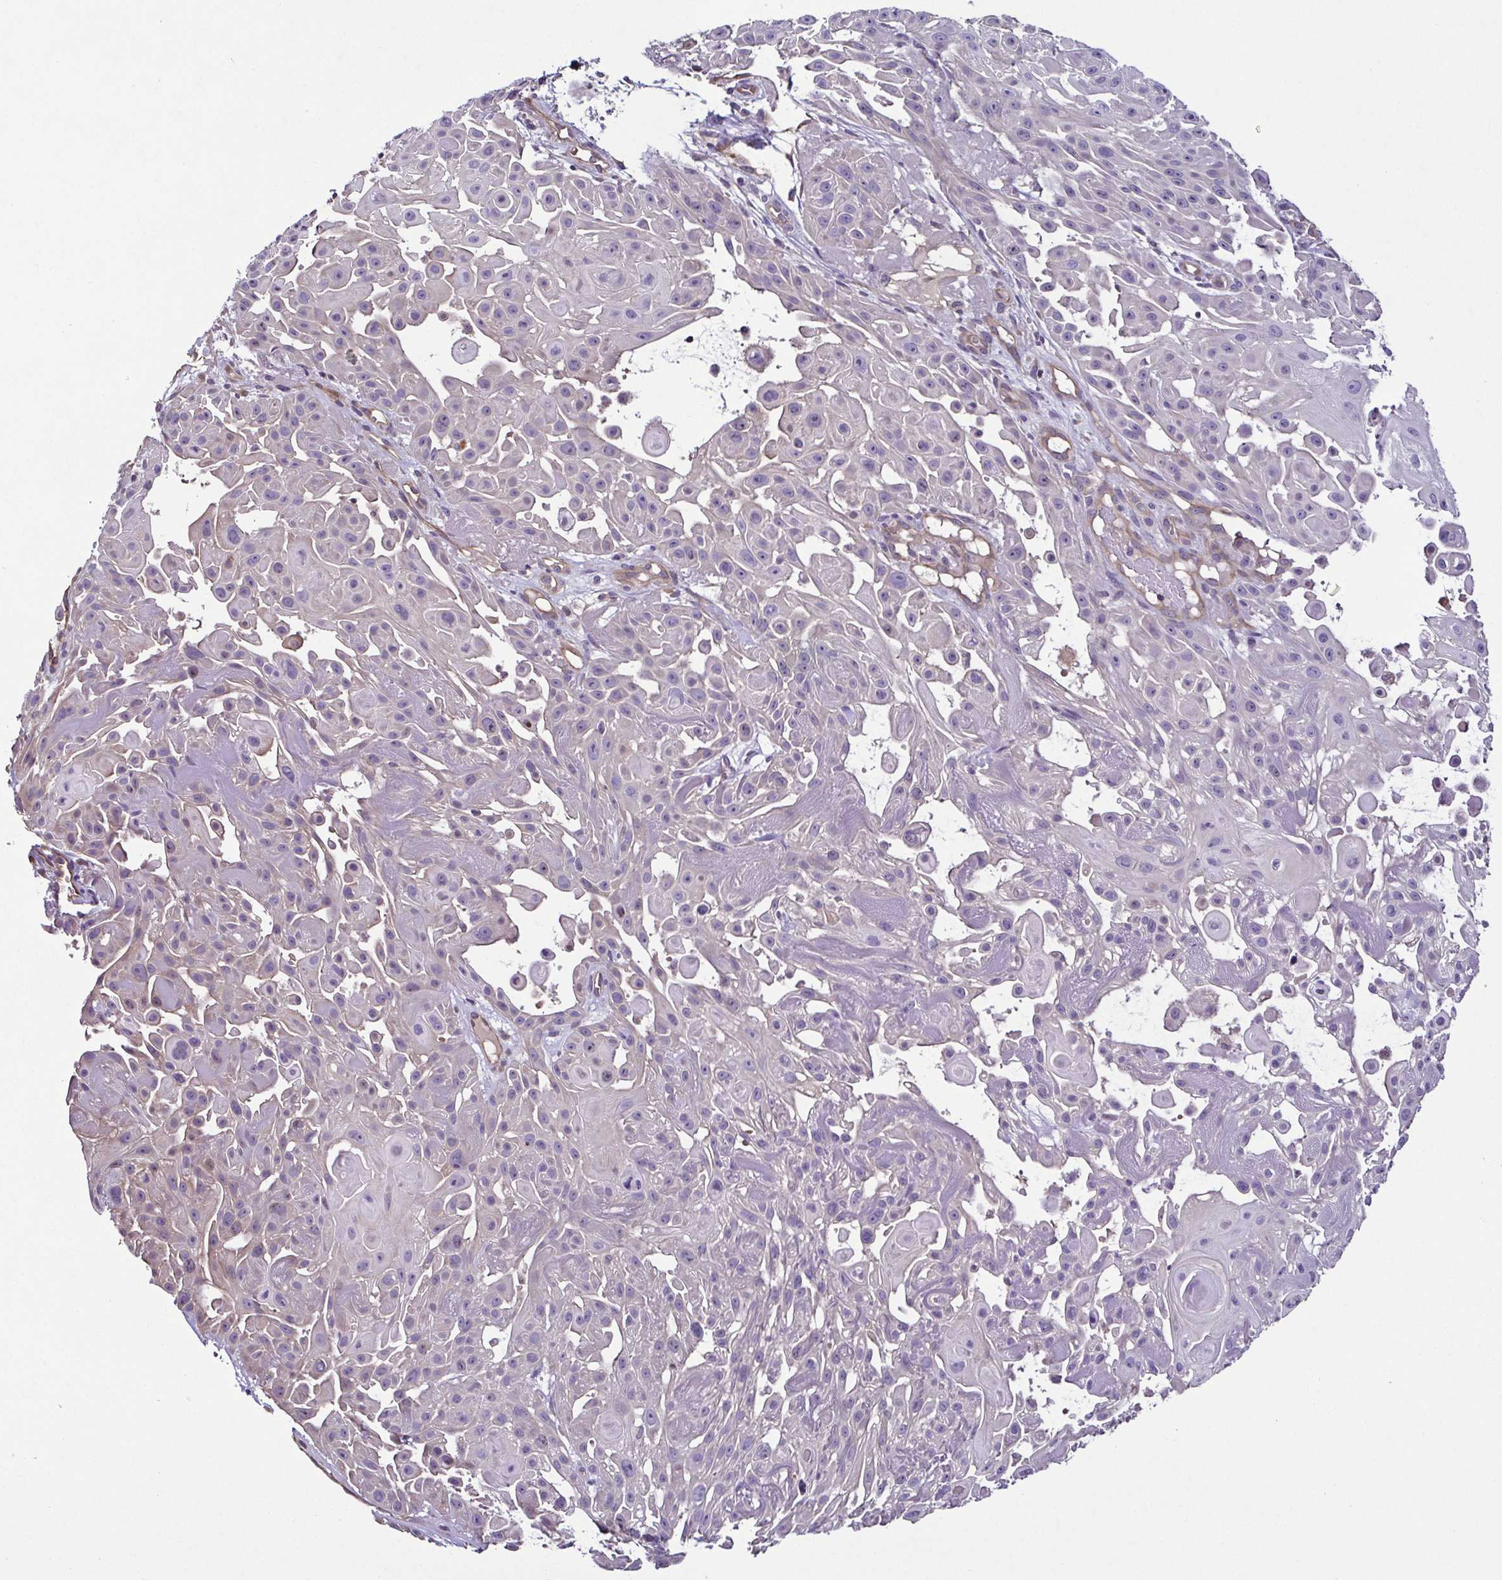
{"staining": {"intensity": "negative", "quantity": "none", "location": "none"}, "tissue": "skin cancer", "cell_type": "Tumor cells", "image_type": "cancer", "snomed": [{"axis": "morphology", "description": "Squamous cell carcinoma, NOS"}, {"axis": "topography", "description": "Skin"}], "caption": "Immunohistochemistry (IHC) photomicrograph of skin cancer (squamous cell carcinoma) stained for a protein (brown), which reveals no expression in tumor cells.", "gene": "LMOD2", "patient": {"sex": "male", "age": 91}}